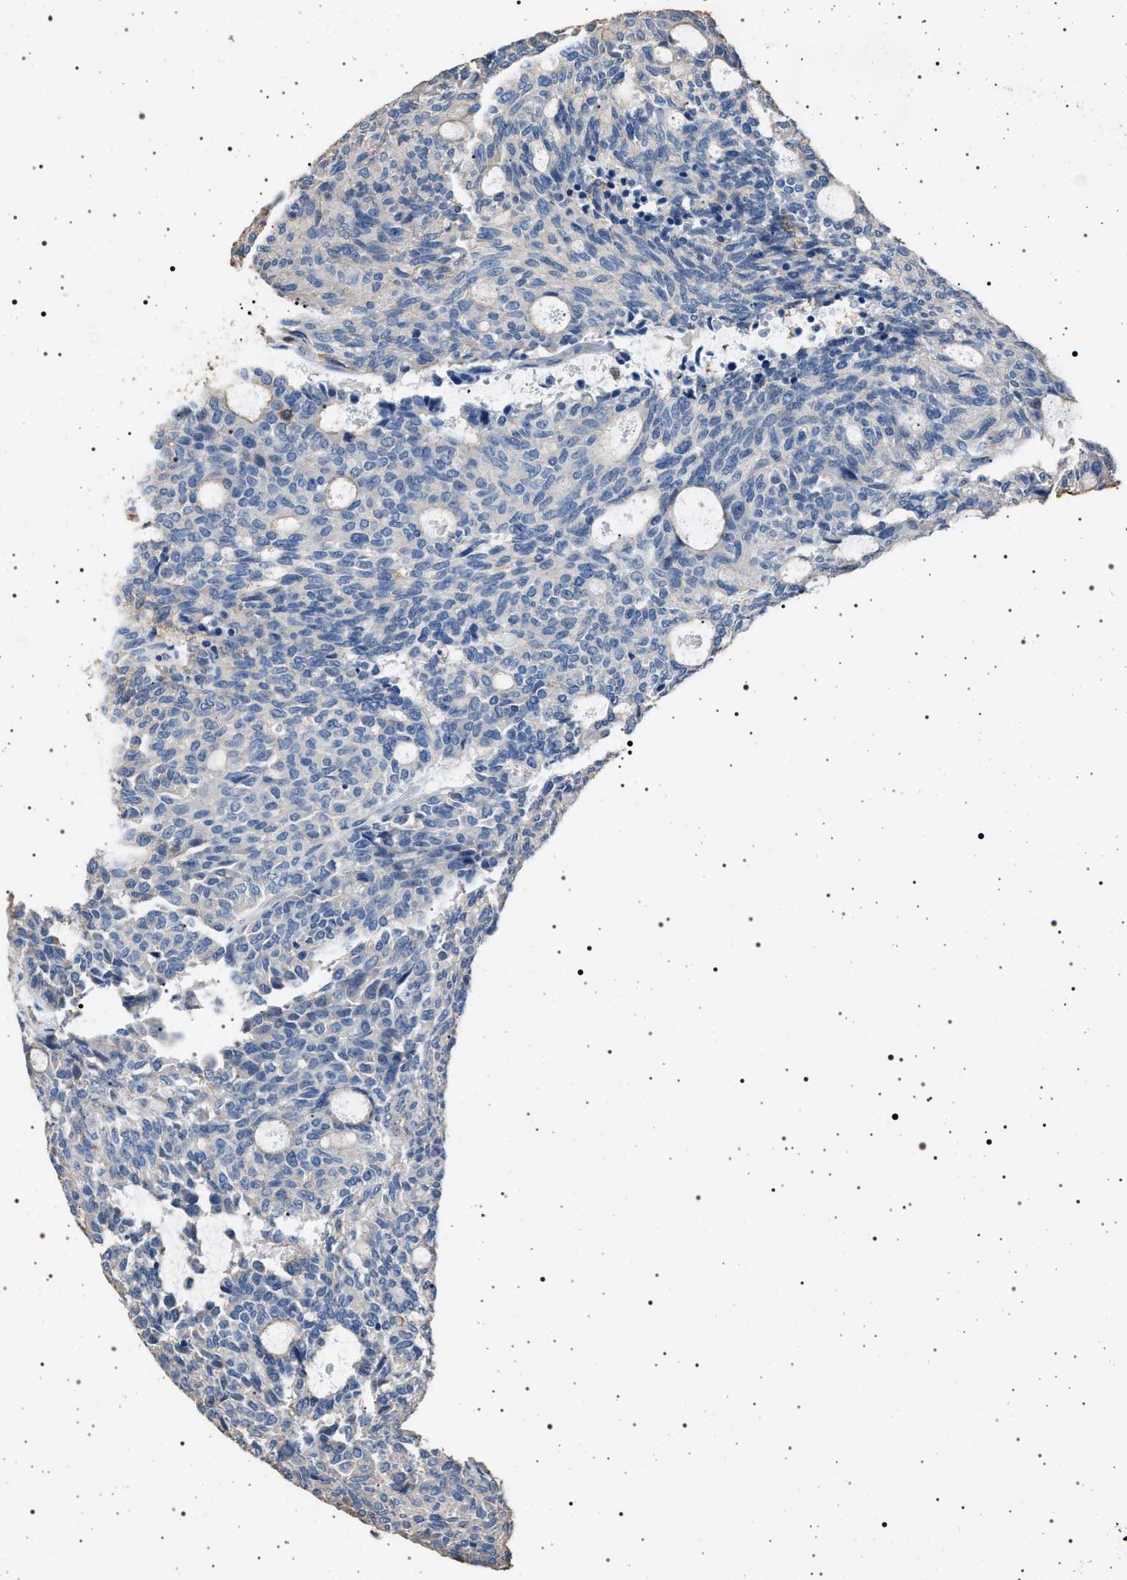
{"staining": {"intensity": "negative", "quantity": "none", "location": "none"}, "tissue": "carcinoid", "cell_type": "Tumor cells", "image_type": "cancer", "snomed": [{"axis": "morphology", "description": "Carcinoid, malignant, NOS"}, {"axis": "topography", "description": "Pancreas"}], "caption": "High magnification brightfield microscopy of carcinoid stained with DAB (brown) and counterstained with hematoxylin (blue): tumor cells show no significant positivity.", "gene": "SMAP2", "patient": {"sex": "female", "age": 54}}